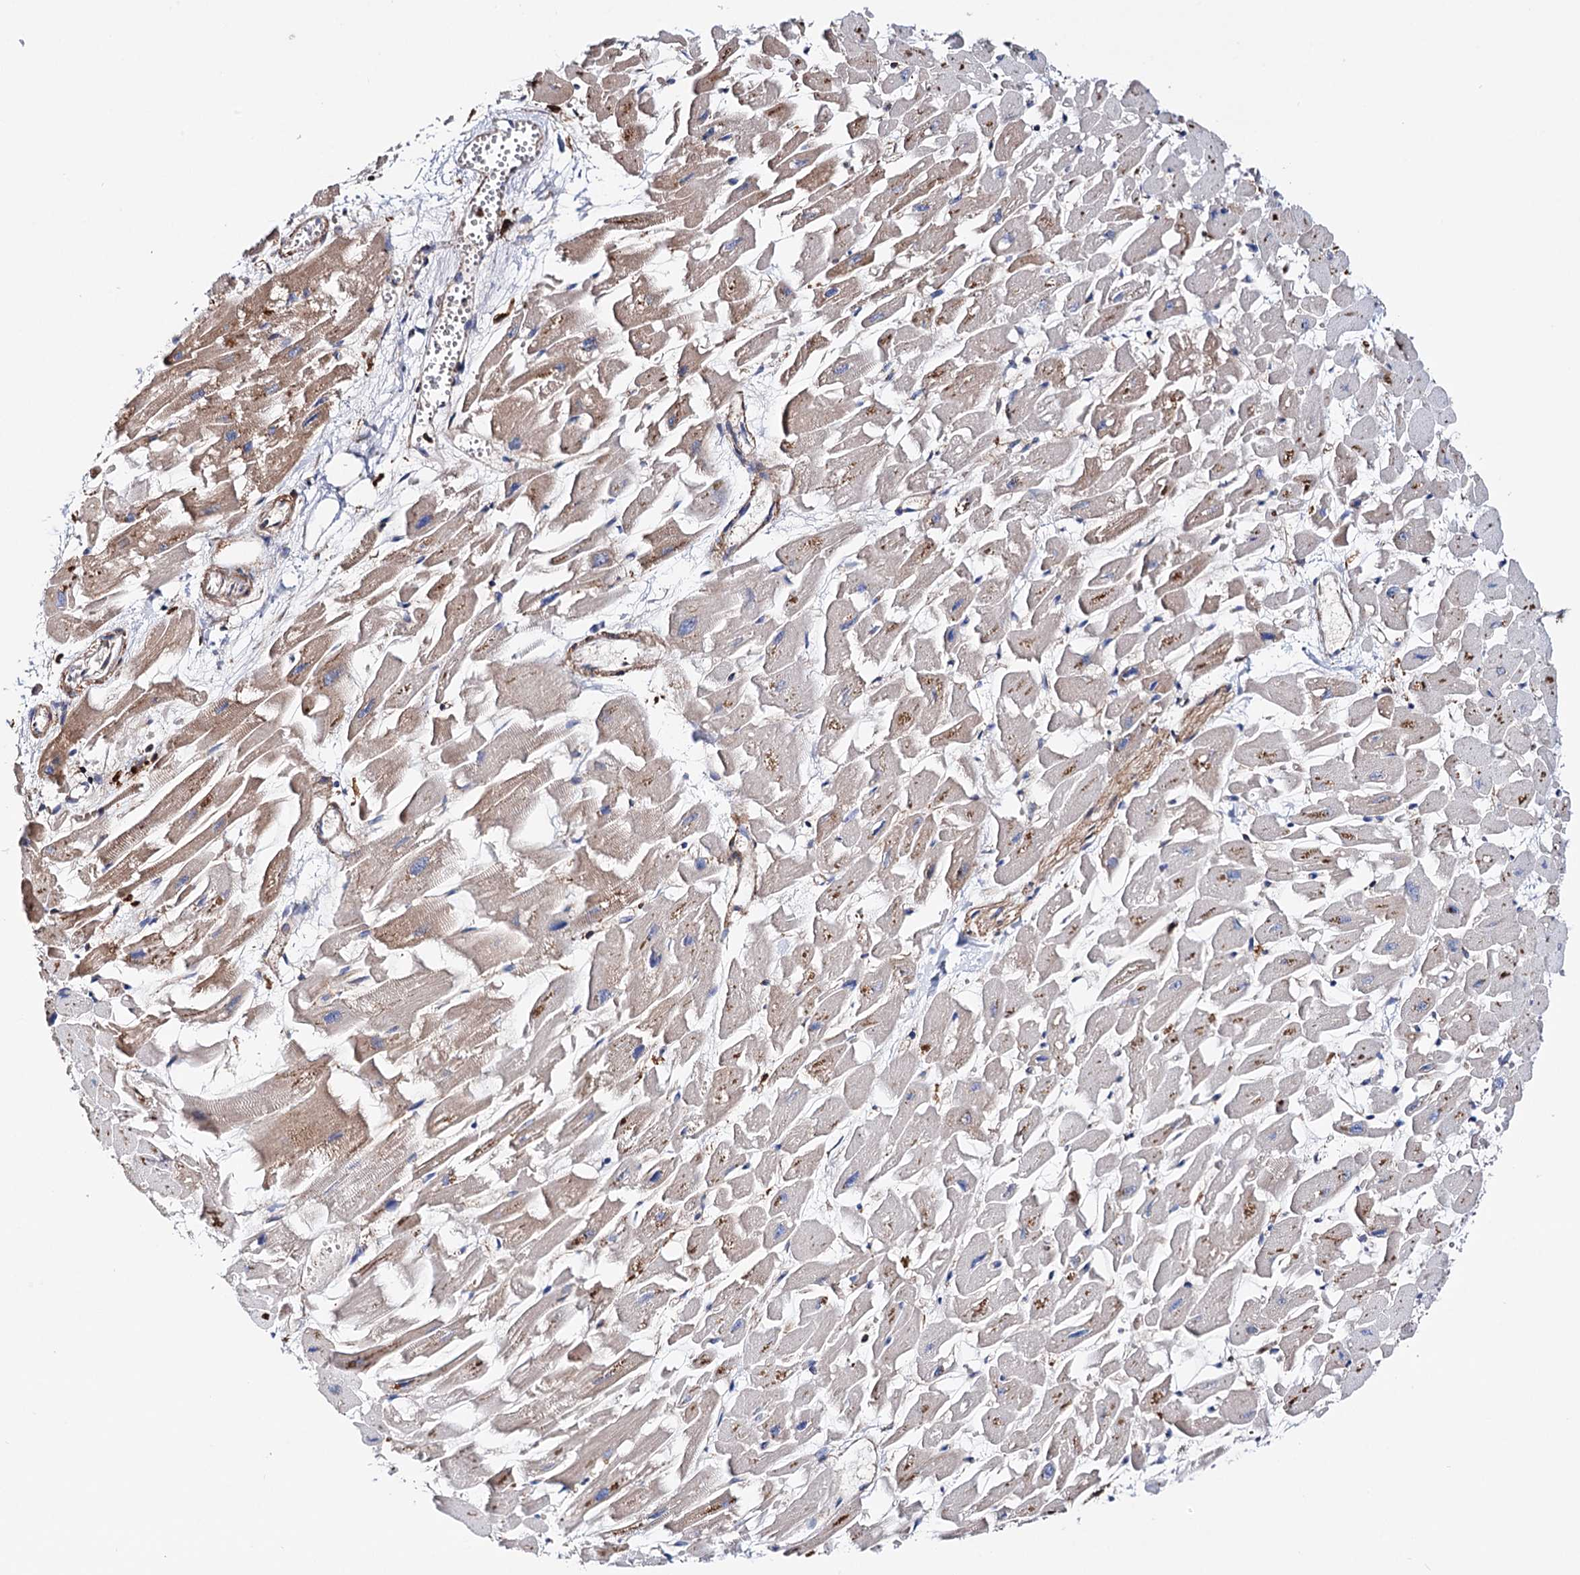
{"staining": {"intensity": "moderate", "quantity": ">75%", "location": "cytoplasmic/membranous"}, "tissue": "heart muscle", "cell_type": "Cardiomyocytes", "image_type": "normal", "snomed": [{"axis": "morphology", "description": "Normal tissue, NOS"}, {"axis": "topography", "description": "Heart"}], "caption": "An IHC photomicrograph of normal tissue is shown. Protein staining in brown shows moderate cytoplasmic/membranous positivity in heart muscle within cardiomyocytes. (DAB (3,3'-diaminobenzidine) IHC, brown staining for protein, blue staining for nuclei).", "gene": "ERP29", "patient": {"sex": "female", "age": 64}}